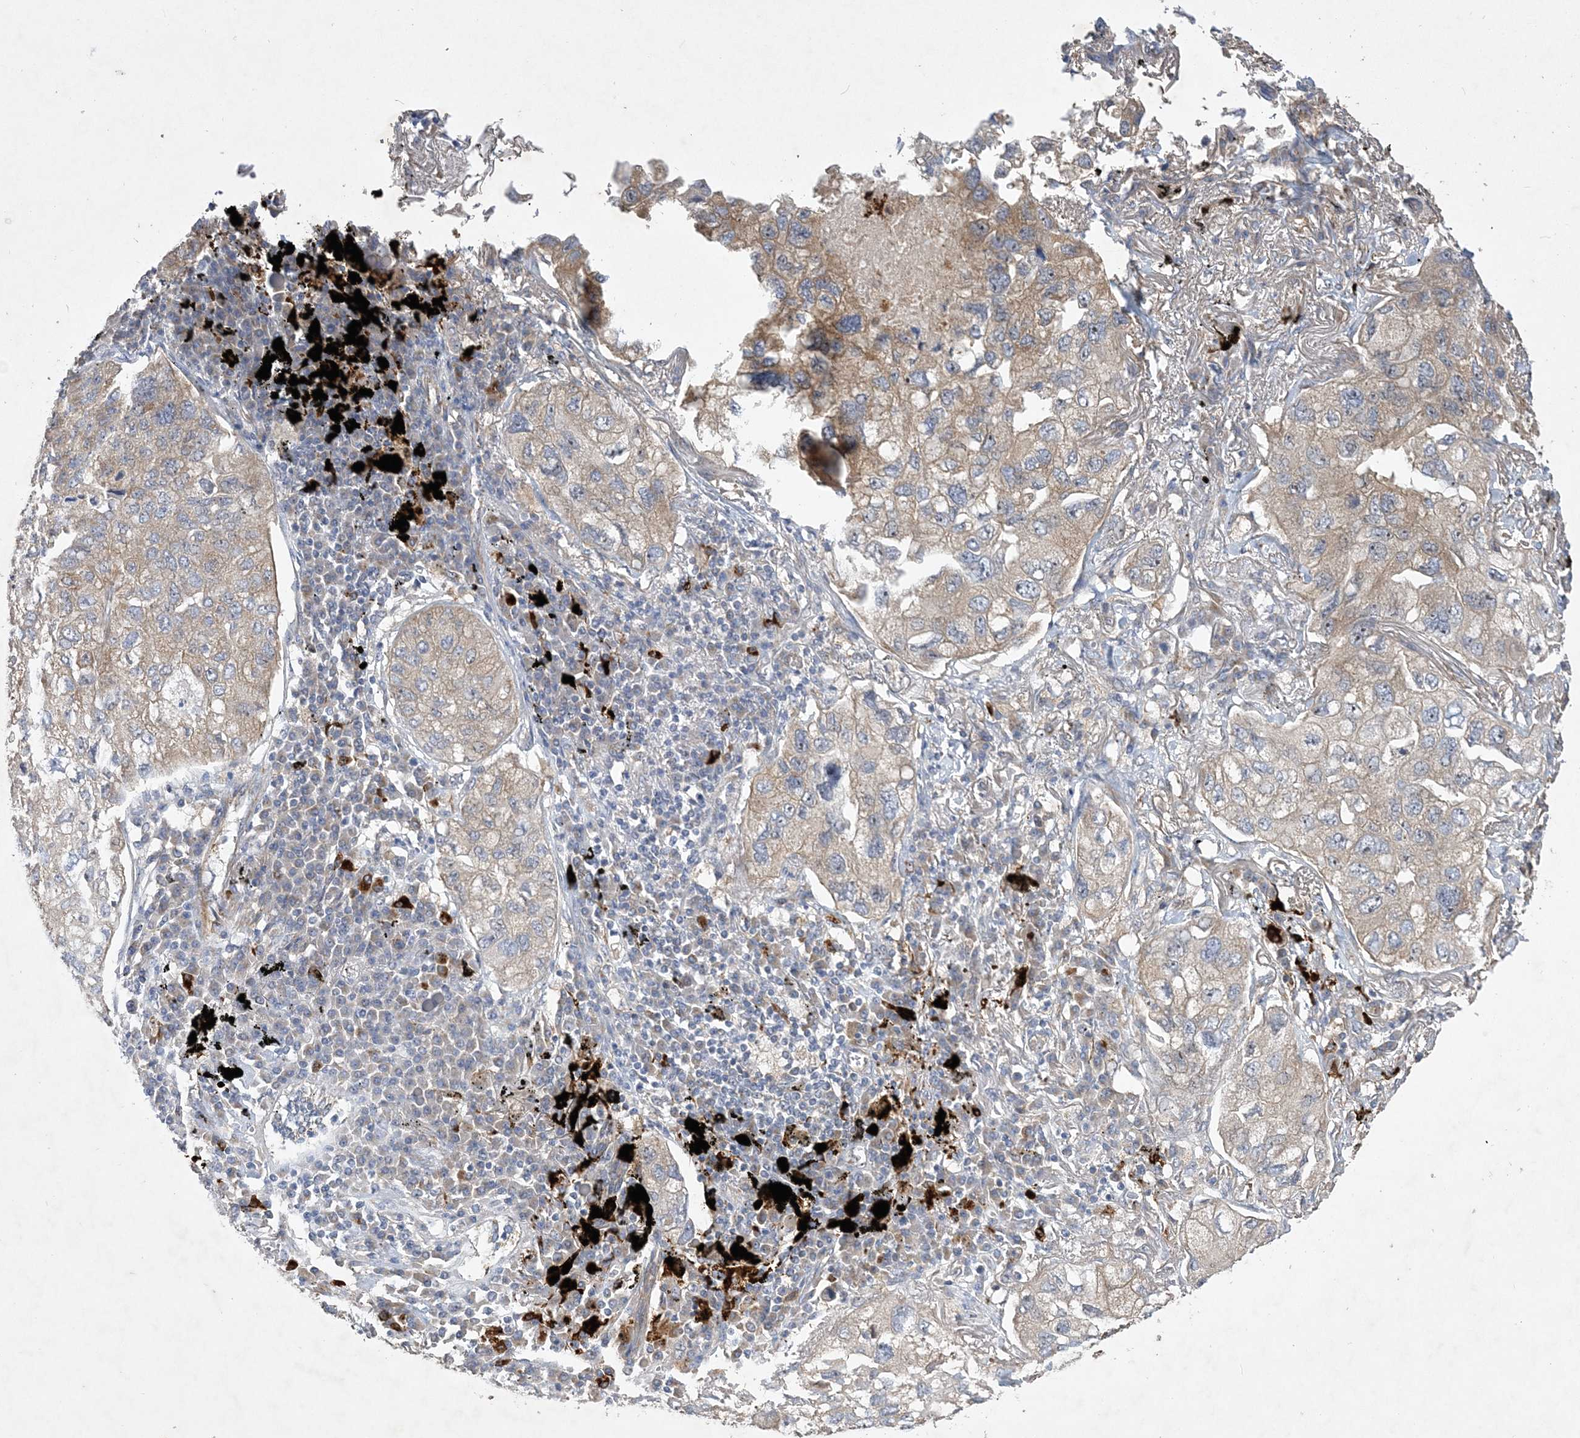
{"staining": {"intensity": "weak", "quantity": ">75%", "location": "cytoplasmic/membranous"}, "tissue": "lung cancer", "cell_type": "Tumor cells", "image_type": "cancer", "snomed": [{"axis": "morphology", "description": "Adenocarcinoma, NOS"}, {"axis": "topography", "description": "Lung"}], "caption": "Weak cytoplasmic/membranous staining for a protein is present in about >75% of tumor cells of lung cancer (adenocarcinoma) using immunohistochemistry (IHC).", "gene": "FEZ2", "patient": {"sex": "male", "age": 65}}